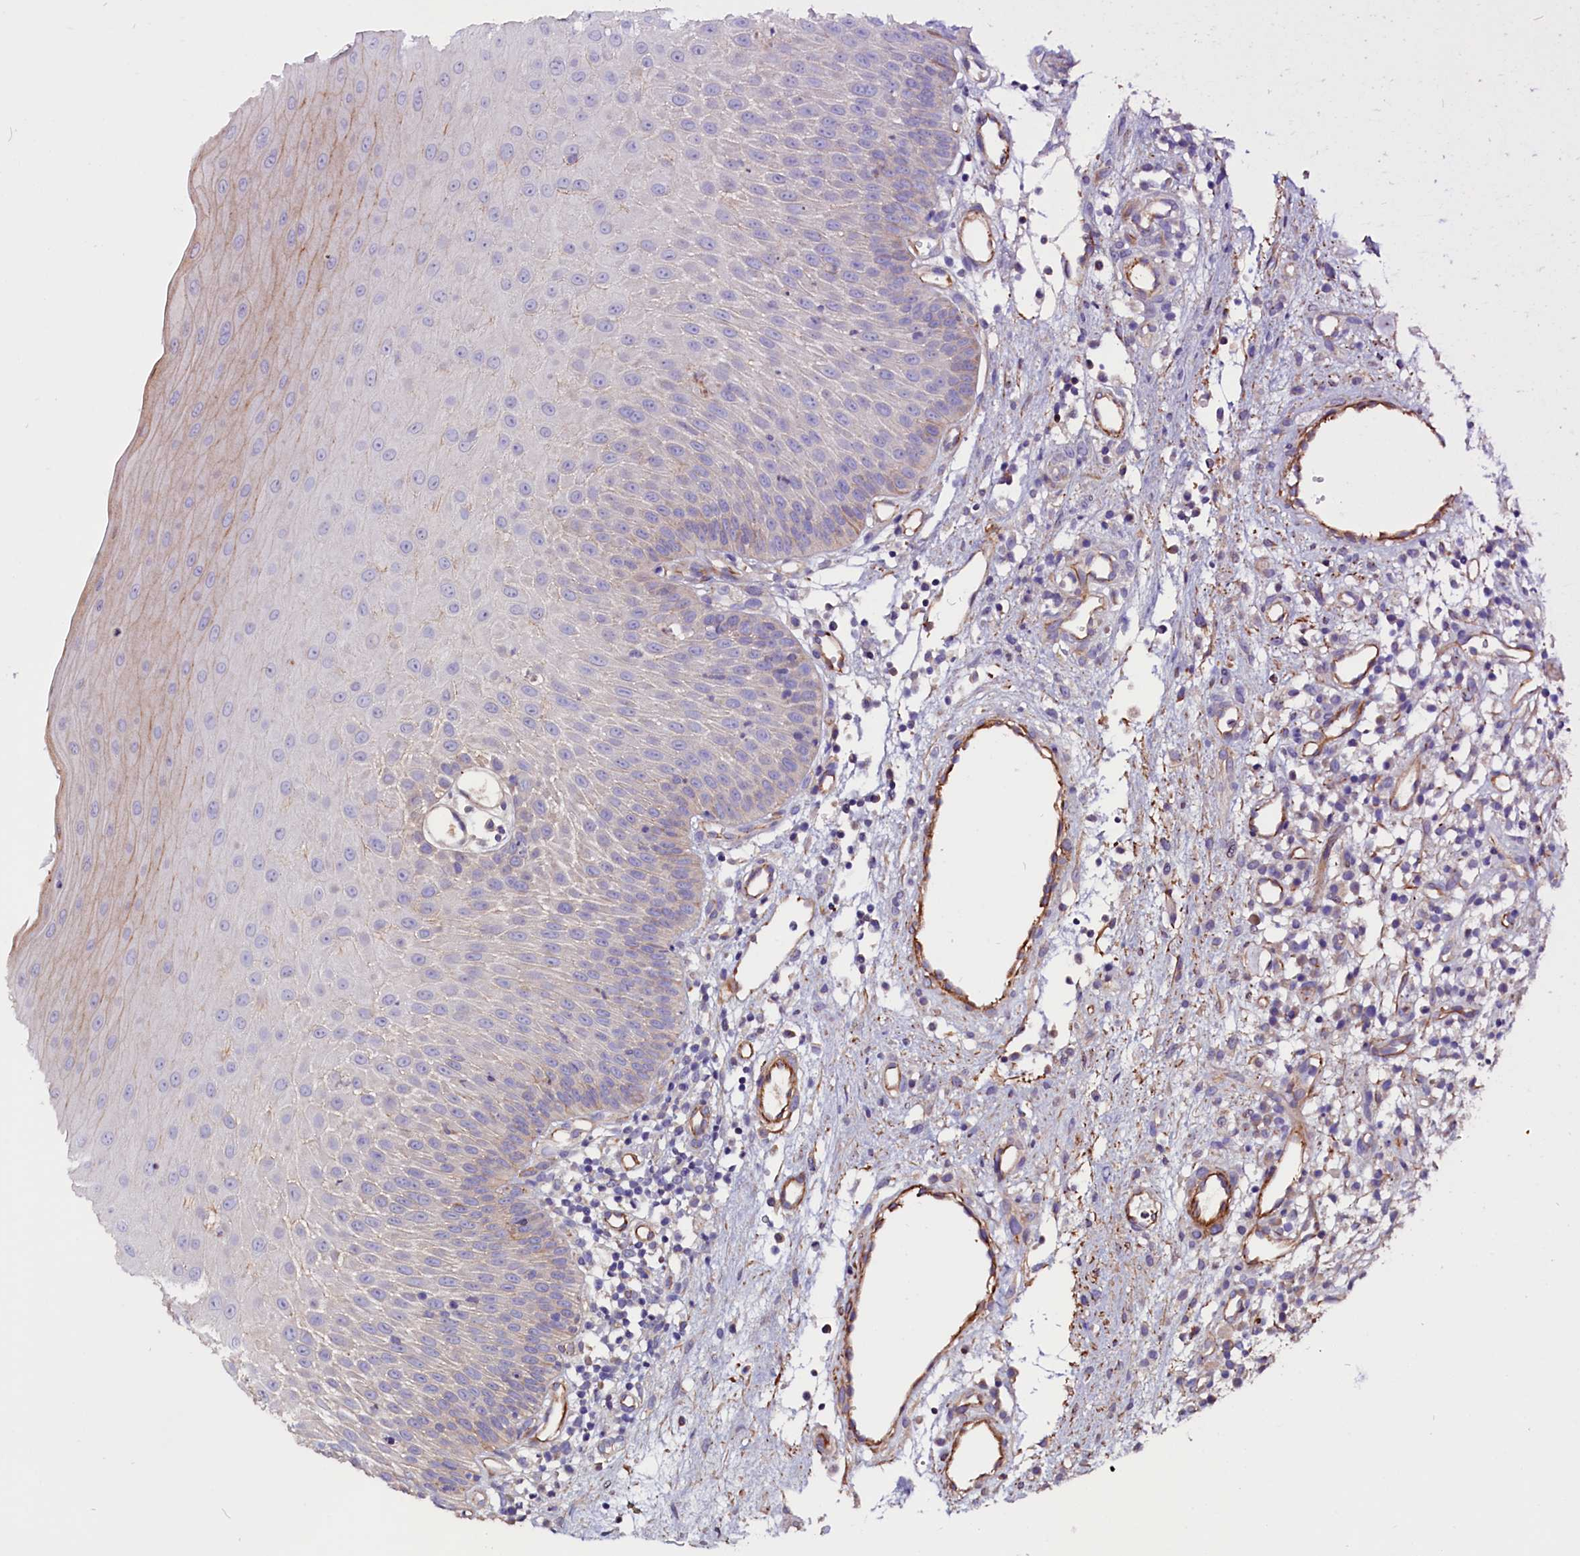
{"staining": {"intensity": "weak", "quantity": "<25%", "location": "cytoplasmic/membranous"}, "tissue": "oral mucosa", "cell_type": "Squamous epithelial cells", "image_type": "normal", "snomed": [{"axis": "morphology", "description": "Normal tissue, NOS"}, {"axis": "topography", "description": "Oral tissue"}], "caption": "IHC of benign oral mucosa exhibits no positivity in squamous epithelial cells. (DAB (3,3'-diaminobenzidine) IHC visualized using brightfield microscopy, high magnification).", "gene": "ZNF749", "patient": {"sex": "female", "age": 13}}